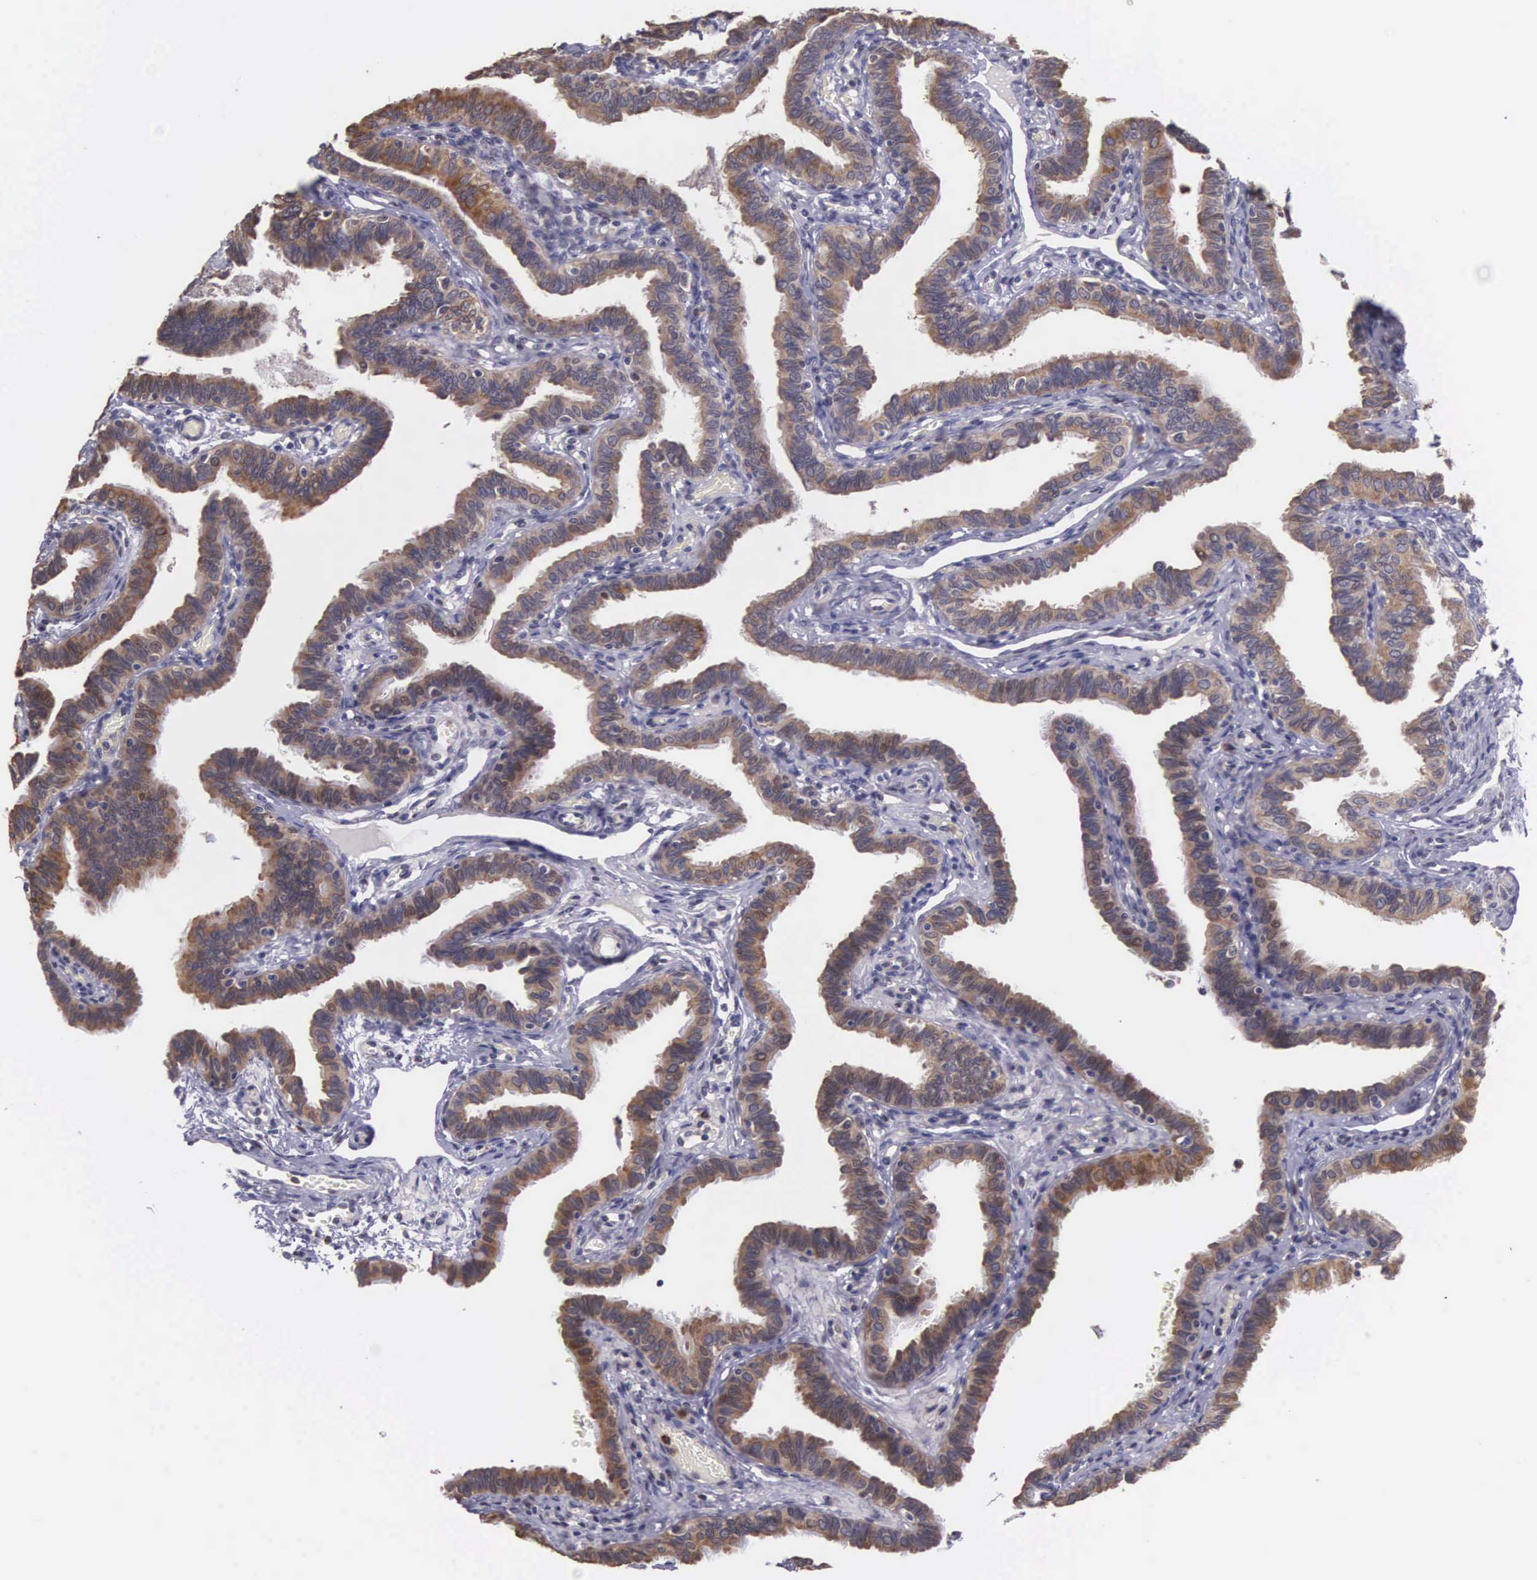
{"staining": {"intensity": "moderate", "quantity": "25%-75%", "location": "cytoplasmic/membranous"}, "tissue": "fallopian tube", "cell_type": "Glandular cells", "image_type": "normal", "snomed": [{"axis": "morphology", "description": "Normal tissue, NOS"}, {"axis": "topography", "description": "Fallopian tube"}], "caption": "Fallopian tube stained for a protein reveals moderate cytoplasmic/membranous positivity in glandular cells. (IHC, brightfield microscopy, high magnification).", "gene": "SLC25A21", "patient": {"sex": "female", "age": 38}}